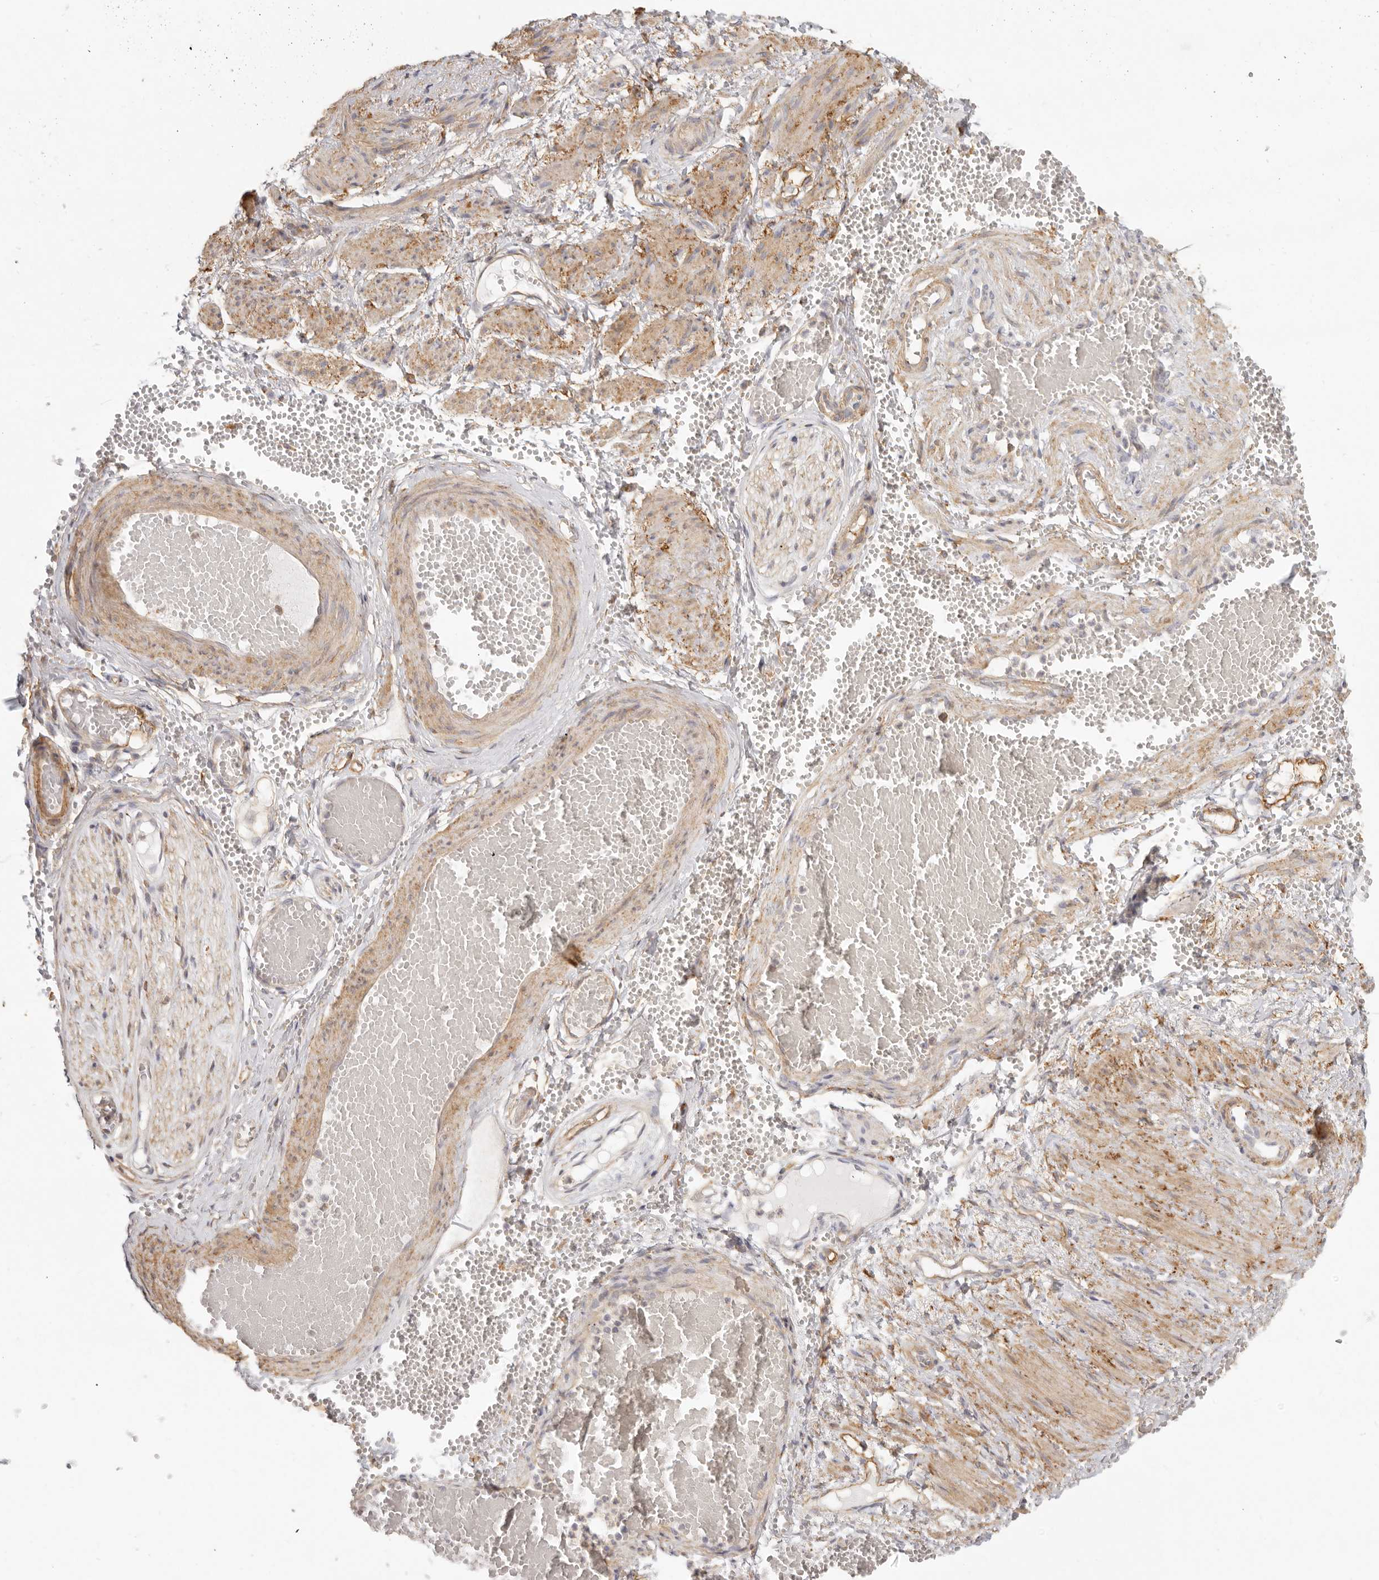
{"staining": {"intensity": "negative", "quantity": "none", "location": "none"}, "tissue": "adipose tissue", "cell_type": "Adipocytes", "image_type": "normal", "snomed": [{"axis": "morphology", "description": "Normal tissue, NOS"}, {"axis": "topography", "description": "Smooth muscle"}, {"axis": "topography", "description": "Peripheral nerve tissue"}], "caption": "Adipose tissue stained for a protein using immunohistochemistry shows no expression adipocytes.", "gene": "NIBAN1", "patient": {"sex": "female", "age": 39}}